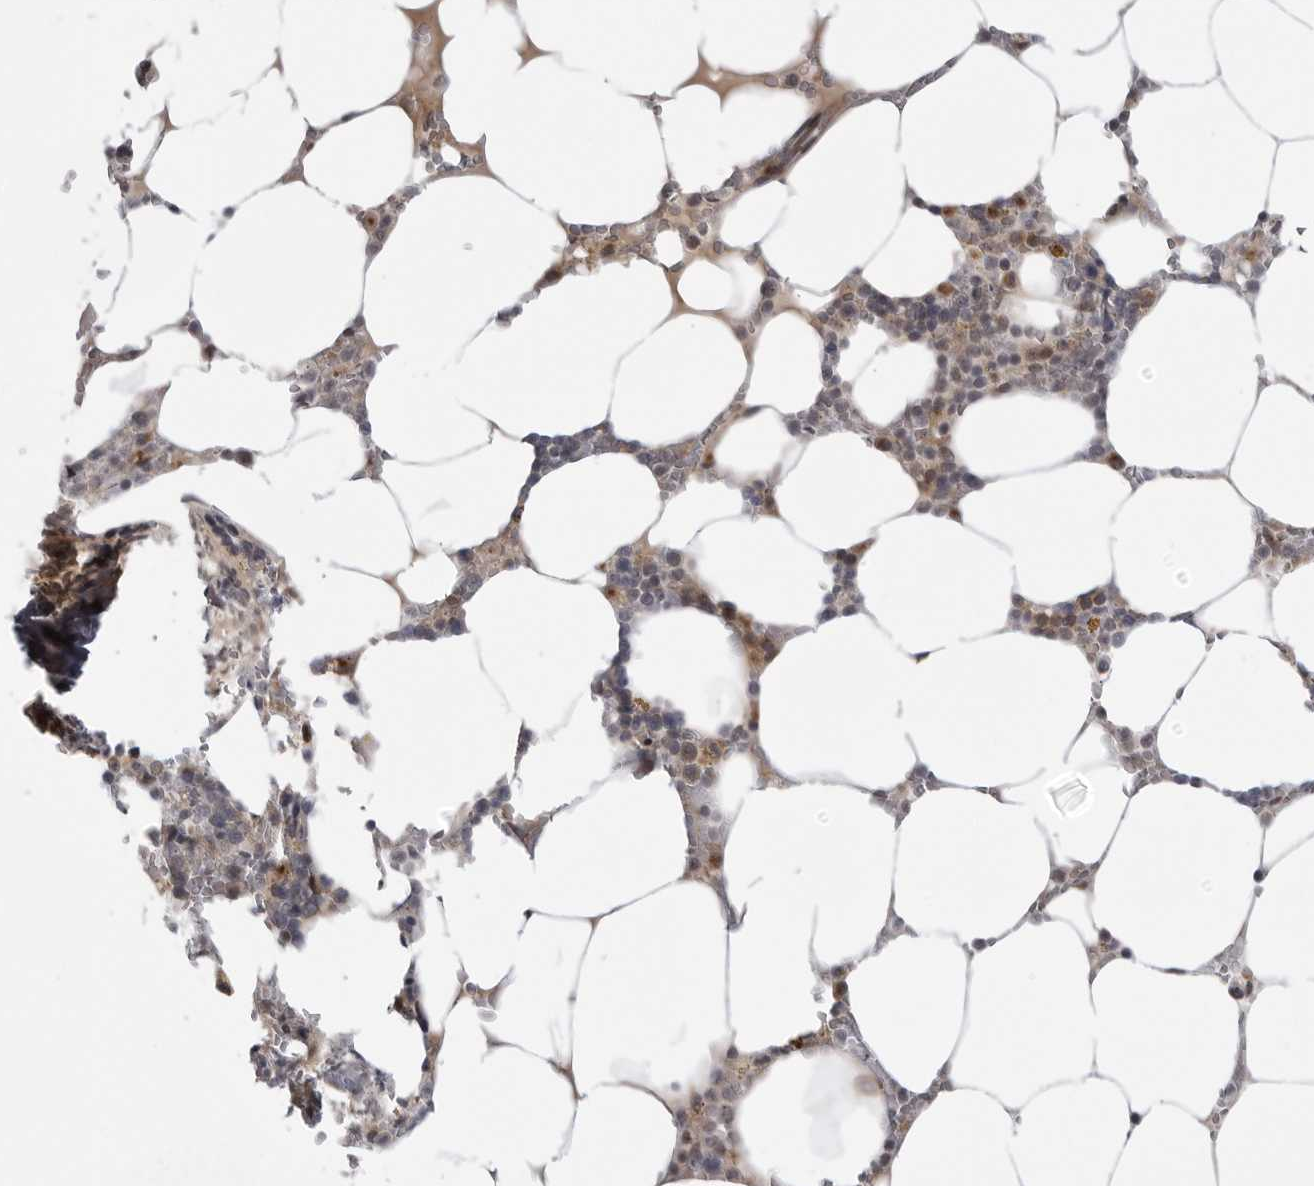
{"staining": {"intensity": "moderate", "quantity": "25%-75%", "location": "cytoplasmic/membranous,nuclear"}, "tissue": "bone marrow", "cell_type": "Hematopoietic cells", "image_type": "normal", "snomed": [{"axis": "morphology", "description": "Normal tissue, NOS"}, {"axis": "topography", "description": "Bone marrow"}], "caption": "Hematopoietic cells reveal medium levels of moderate cytoplasmic/membranous,nuclear positivity in about 25%-75% of cells in benign bone marrow. (DAB (3,3'-diaminobenzidine) IHC with brightfield microscopy, high magnification).", "gene": "LRRC45", "patient": {"sex": "male", "age": 70}}